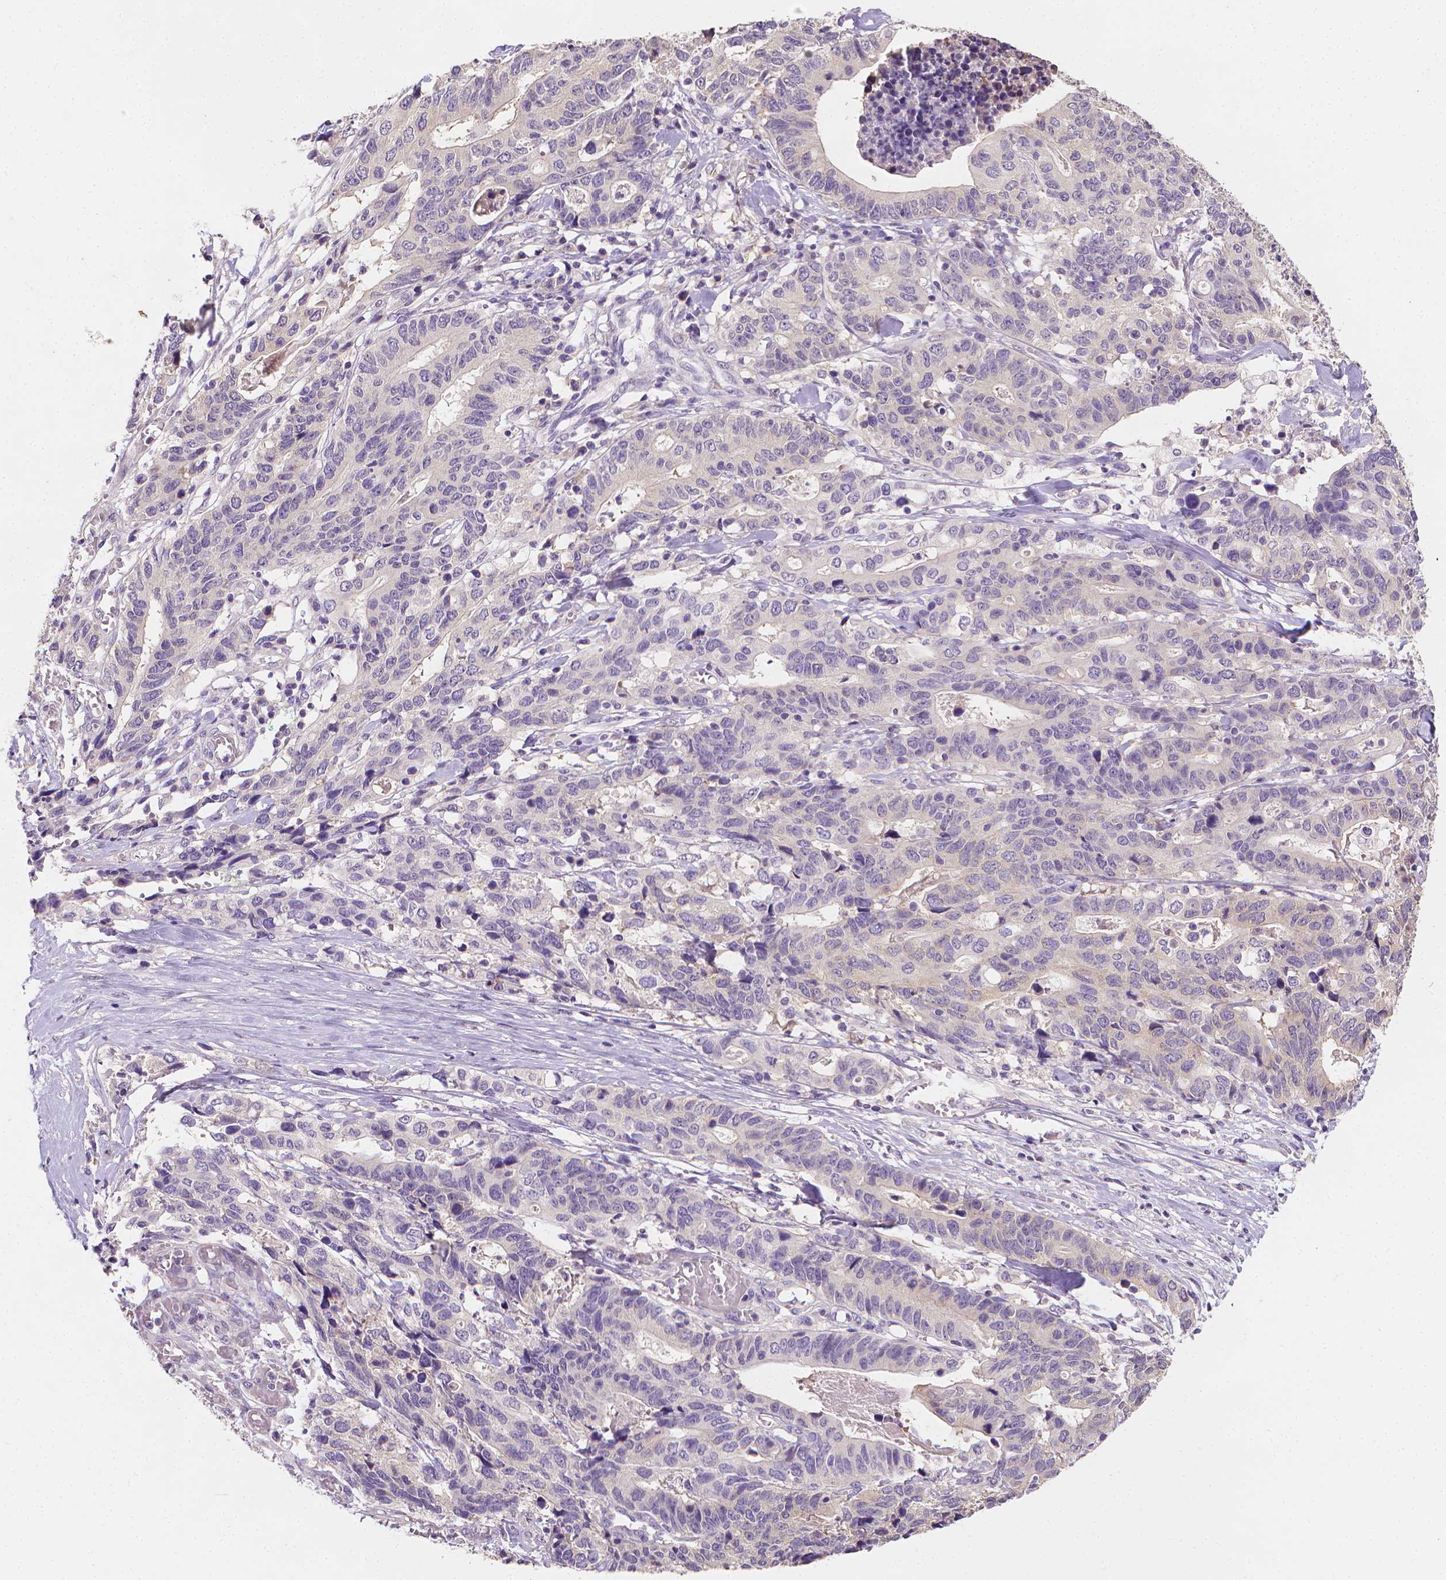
{"staining": {"intensity": "negative", "quantity": "none", "location": "none"}, "tissue": "stomach cancer", "cell_type": "Tumor cells", "image_type": "cancer", "snomed": [{"axis": "morphology", "description": "Adenocarcinoma, NOS"}, {"axis": "topography", "description": "Stomach, upper"}], "caption": "An immunohistochemistry (IHC) image of stomach adenocarcinoma is shown. There is no staining in tumor cells of stomach adenocarcinoma.", "gene": "FASN", "patient": {"sex": "female", "age": 67}}